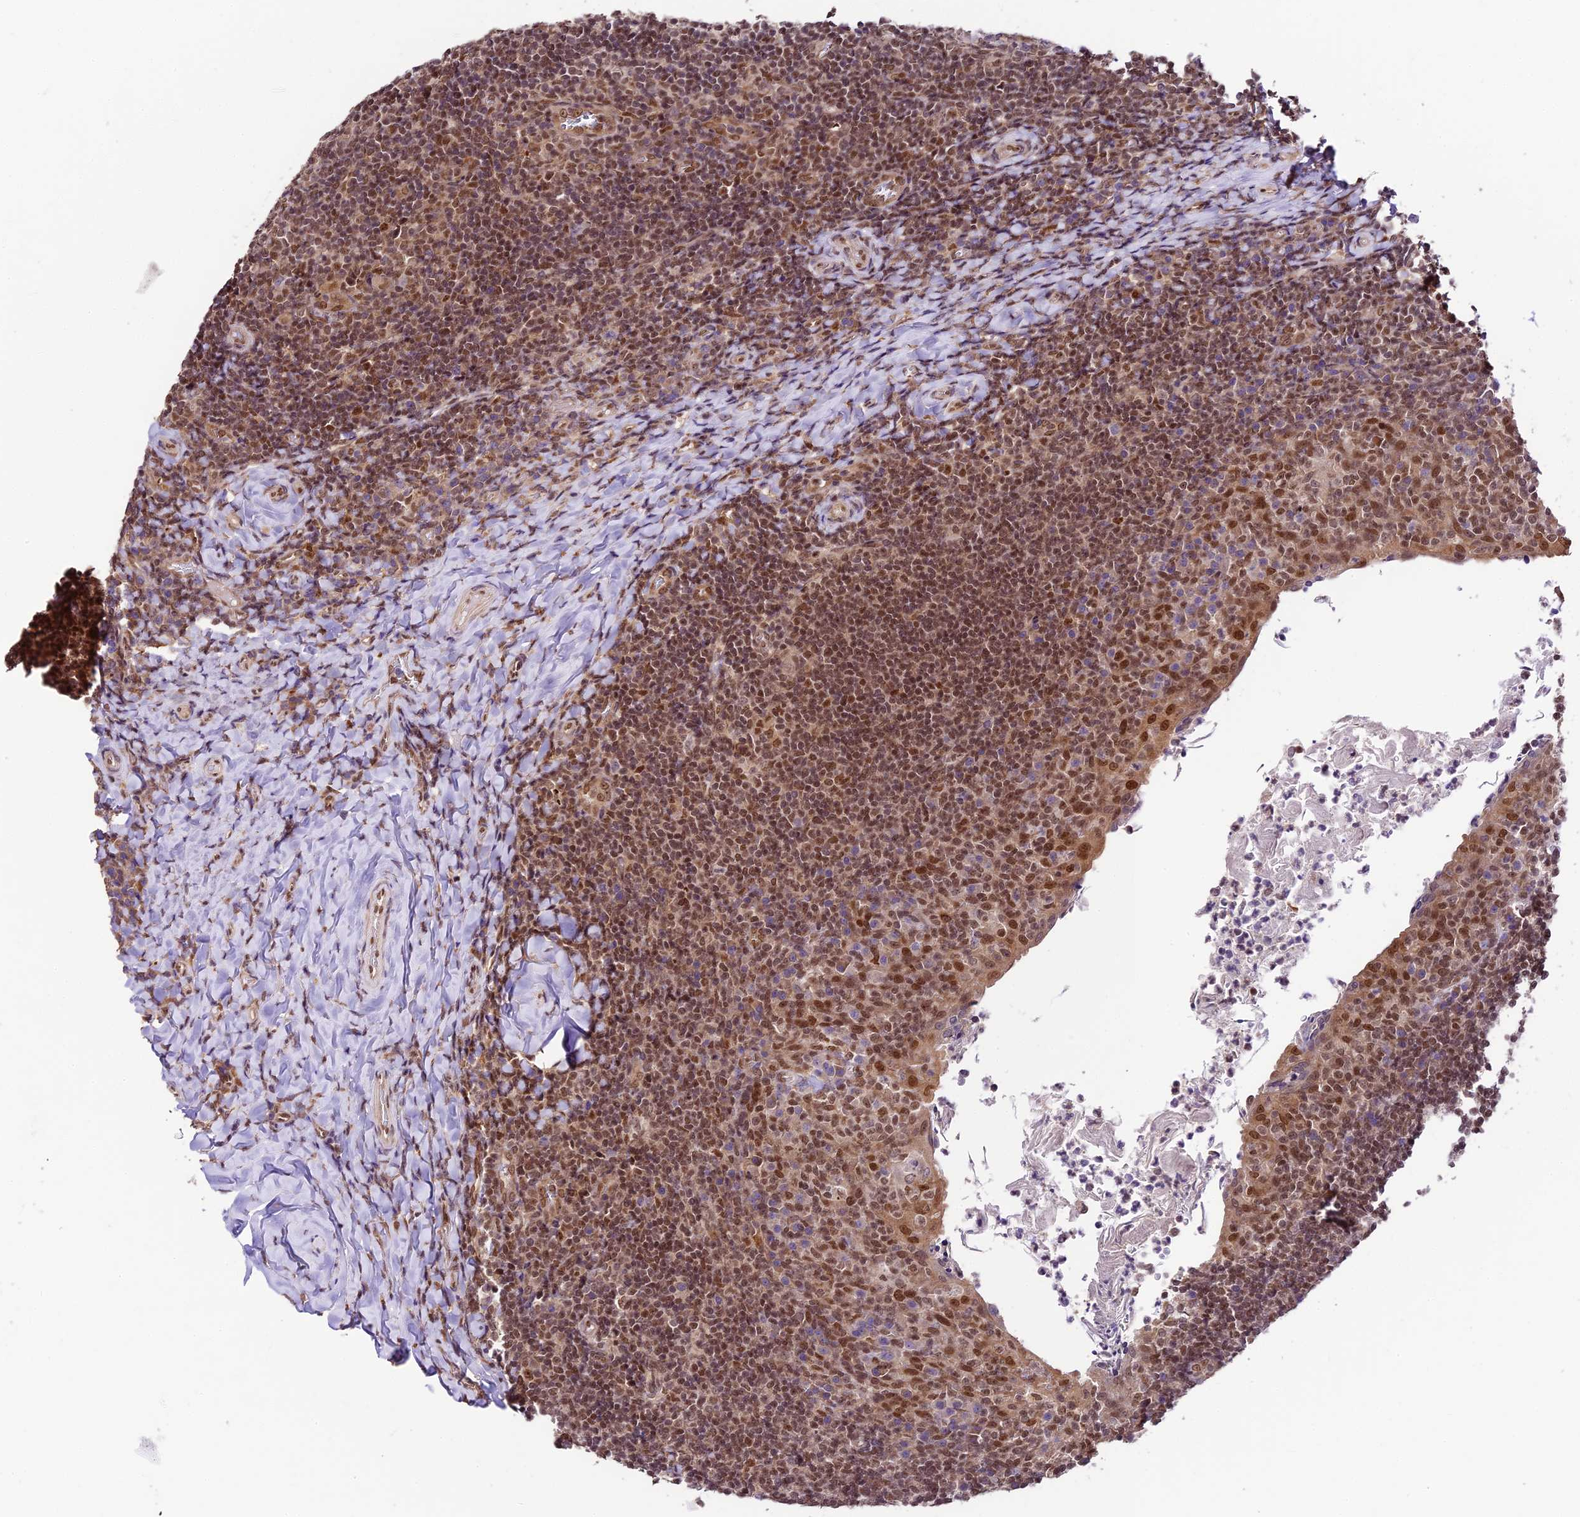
{"staining": {"intensity": "moderate", "quantity": "25%-75%", "location": "nuclear"}, "tissue": "tonsil", "cell_type": "Germinal center cells", "image_type": "normal", "snomed": [{"axis": "morphology", "description": "Normal tissue, NOS"}, {"axis": "topography", "description": "Tonsil"}], "caption": "Immunohistochemistry (IHC) (DAB) staining of normal tonsil demonstrates moderate nuclear protein expression in about 25%-75% of germinal center cells.", "gene": "TRIM22", "patient": {"sex": "female", "age": 10}}